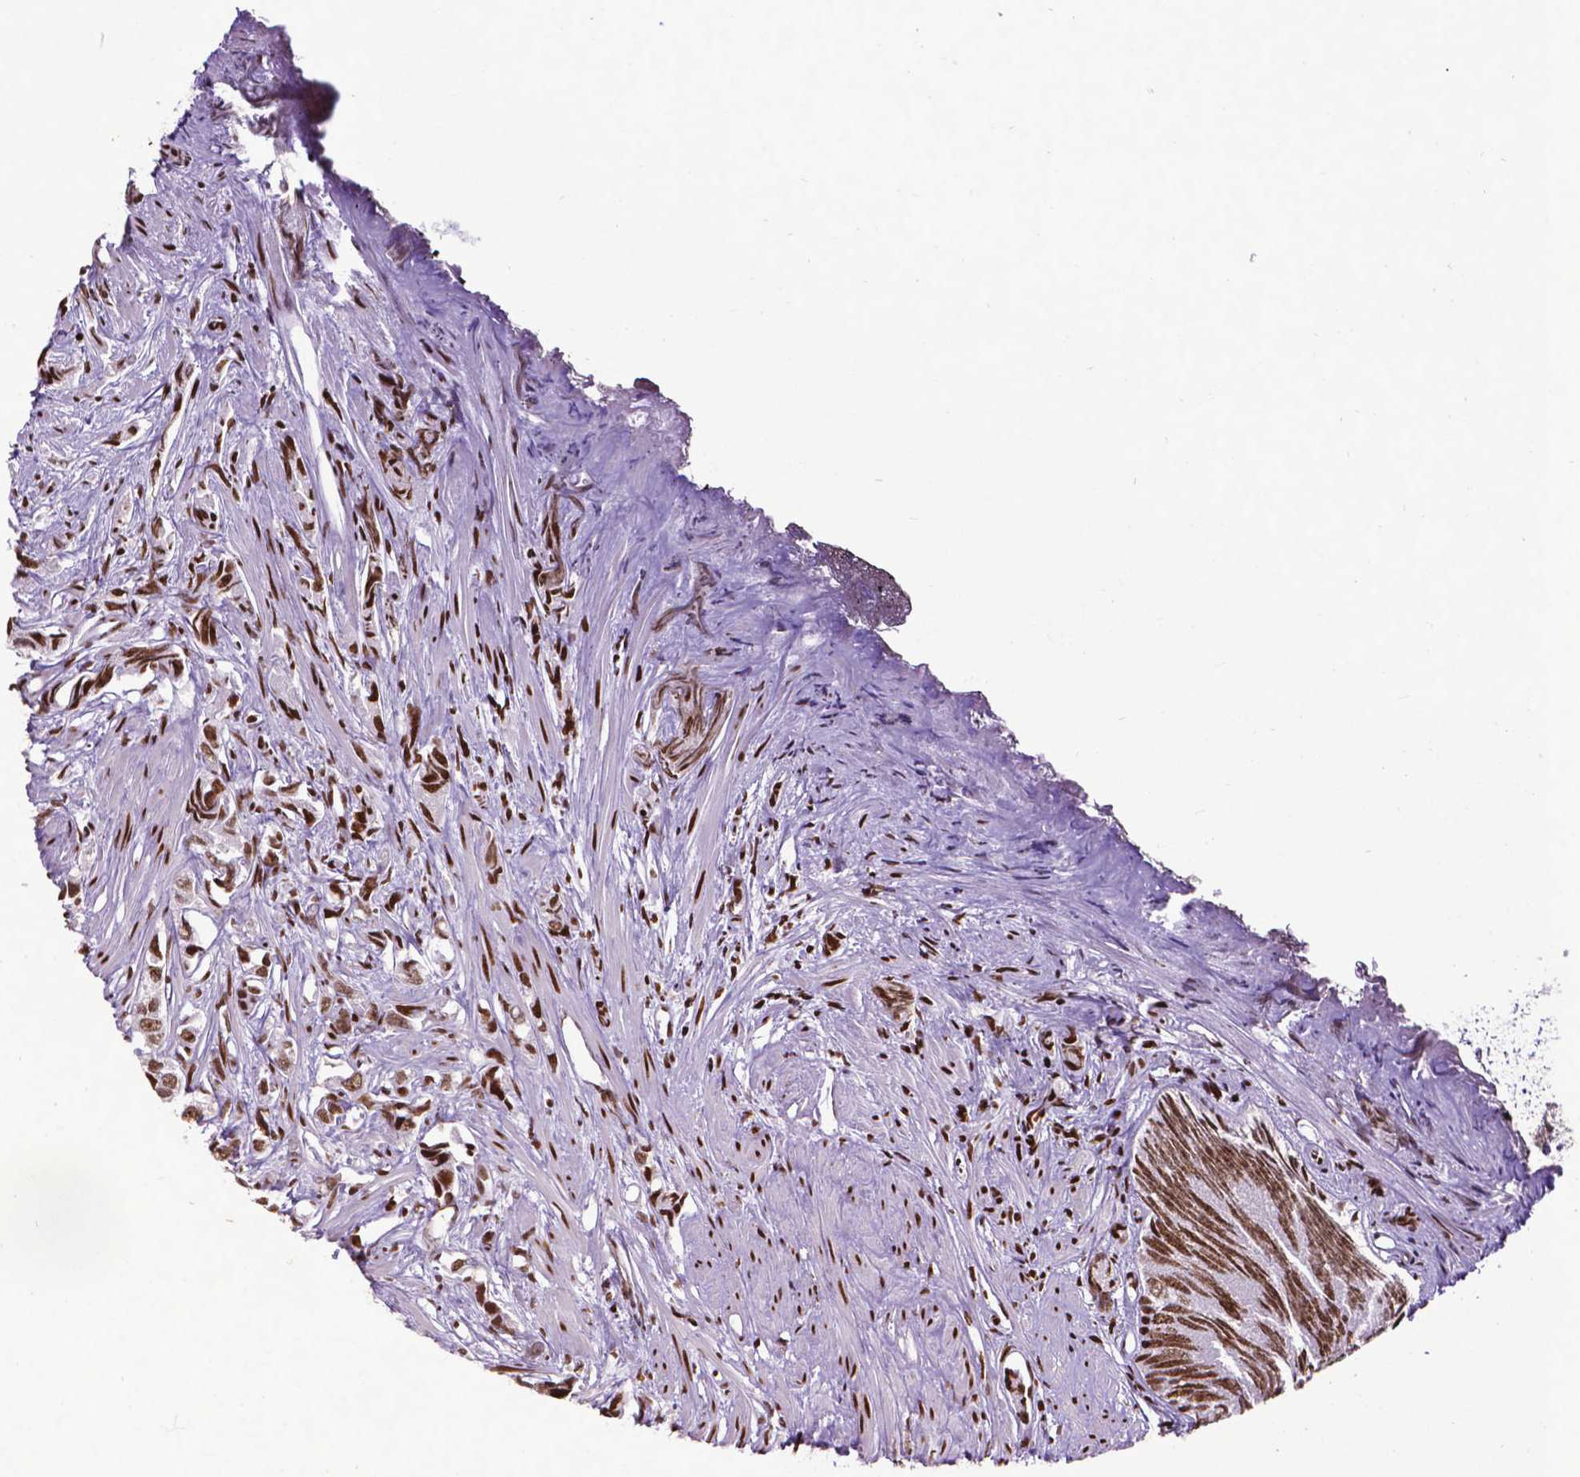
{"staining": {"intensity": "strong", "quantity": ">75%", "location": "nuclear"}, "tissue": "prostate cancer", "cell_type": "Tumor cells", "image_type": "cancer", "snomed": [{"axis": "morphology", "description": "Adenocarcinoma, High grade"}, {"axis": "topography", "description": "Prostate"}], "caption": "Adenocarcinoma (high-grade) (prostate) tissue exhibits strong nuclear expression in about >75% of tumor cells, visualized by immunohistochemistry.", "gene": "CTCF", "patient": {"sex": "male", "age": 58}}